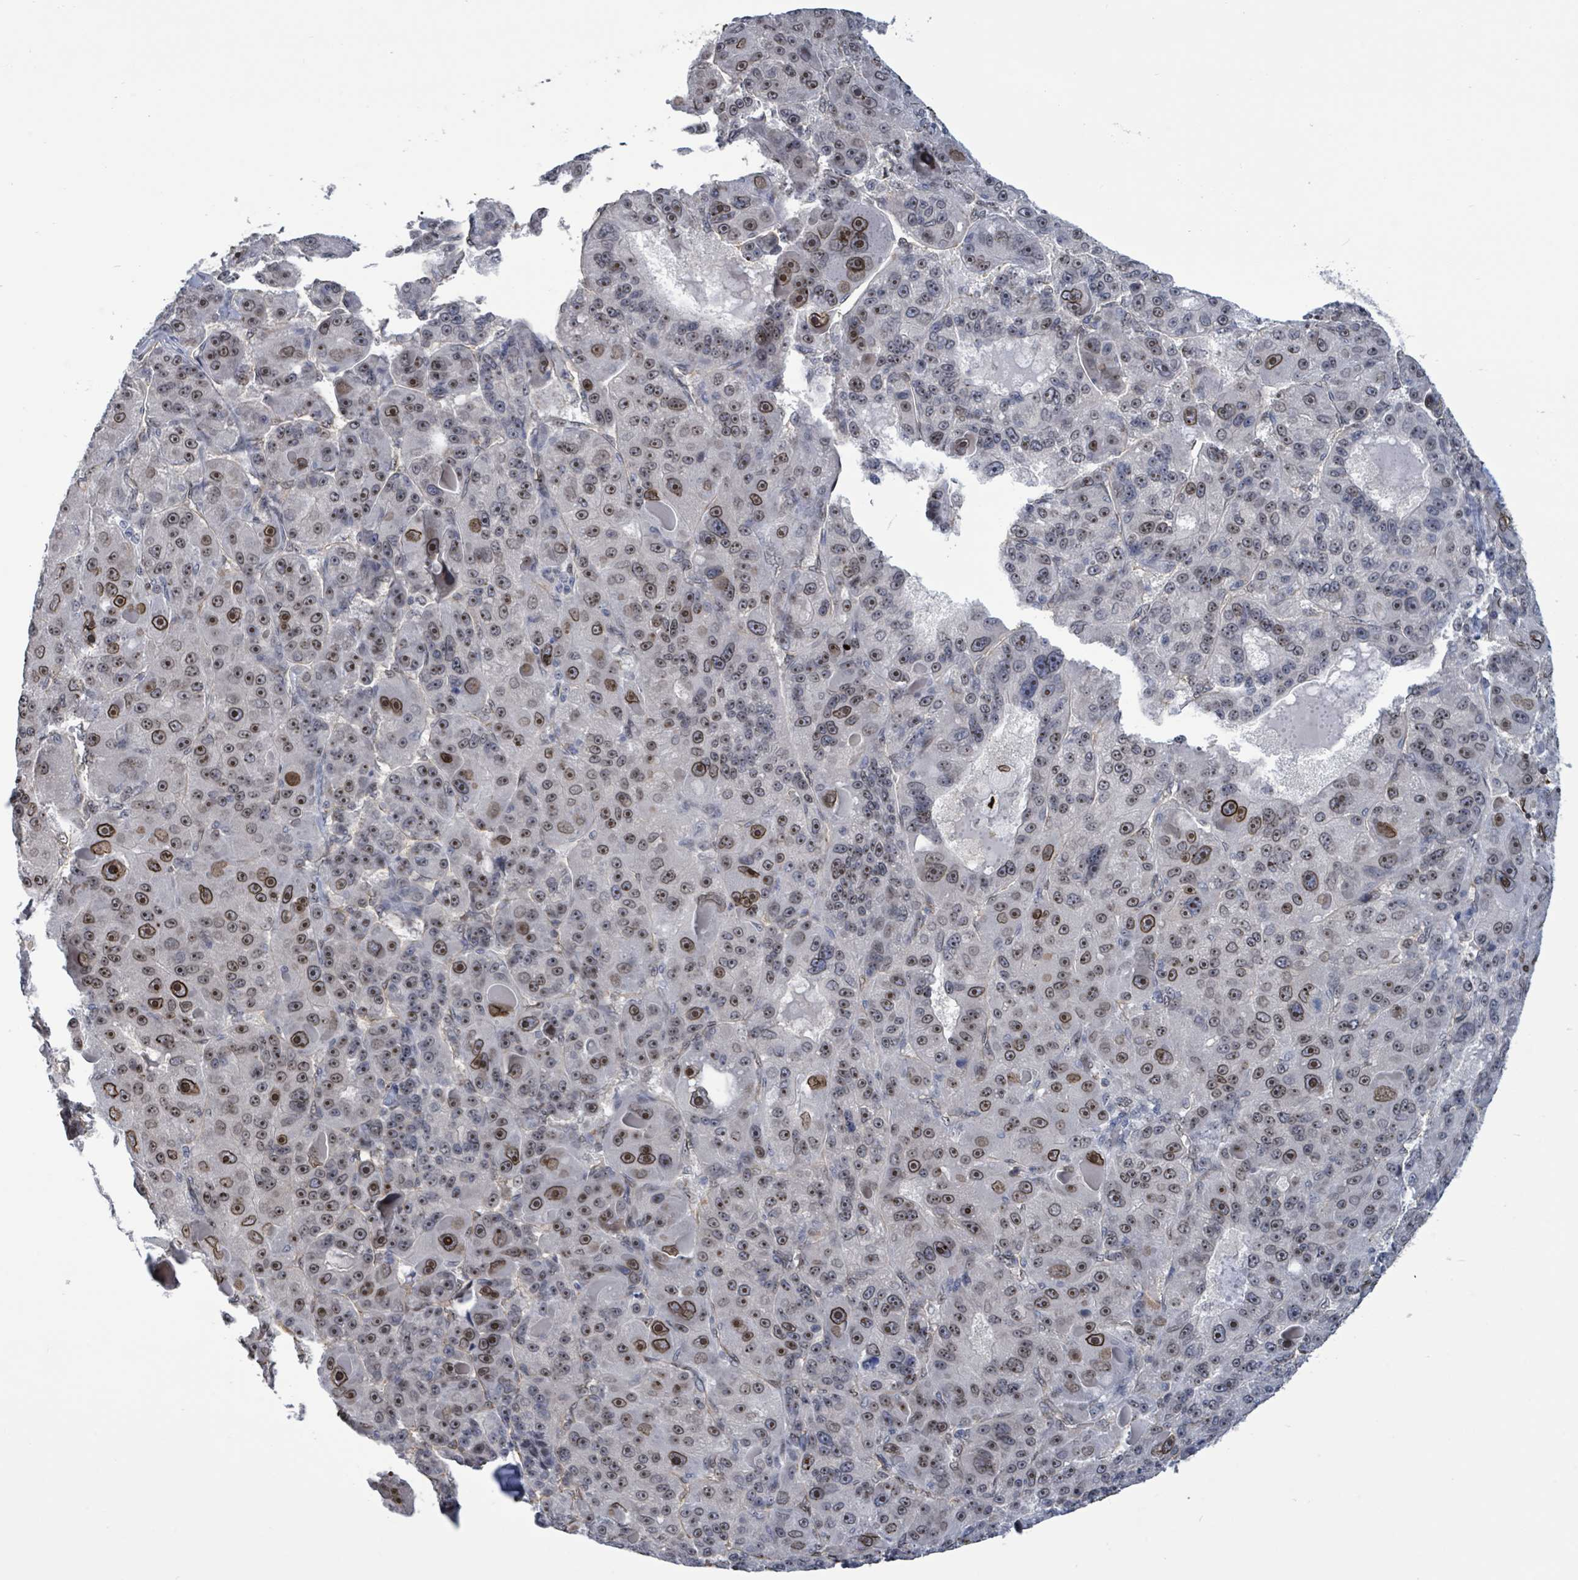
{"staining": {"intensity": "strong", "quantity": "25%-75%", "location": "cytoplasmic/membranous,nuclear"}, "tissue": "liver cancer", "cell_type": "Tumor cells", "image_type": "cancer", "snomed": [{"axis": "morphology", "description": "Carcinoma, Hepatocellular, NOS"}, {"axis": "topography", "description": "Liver"}], "caption": "A brown stain shows strong cytoplasmic/membranous and nuclear staining of a protein in human liver cancer tumor cells.", "gene": "RRN3", "patient": {"sex": "male", "age": 76}}